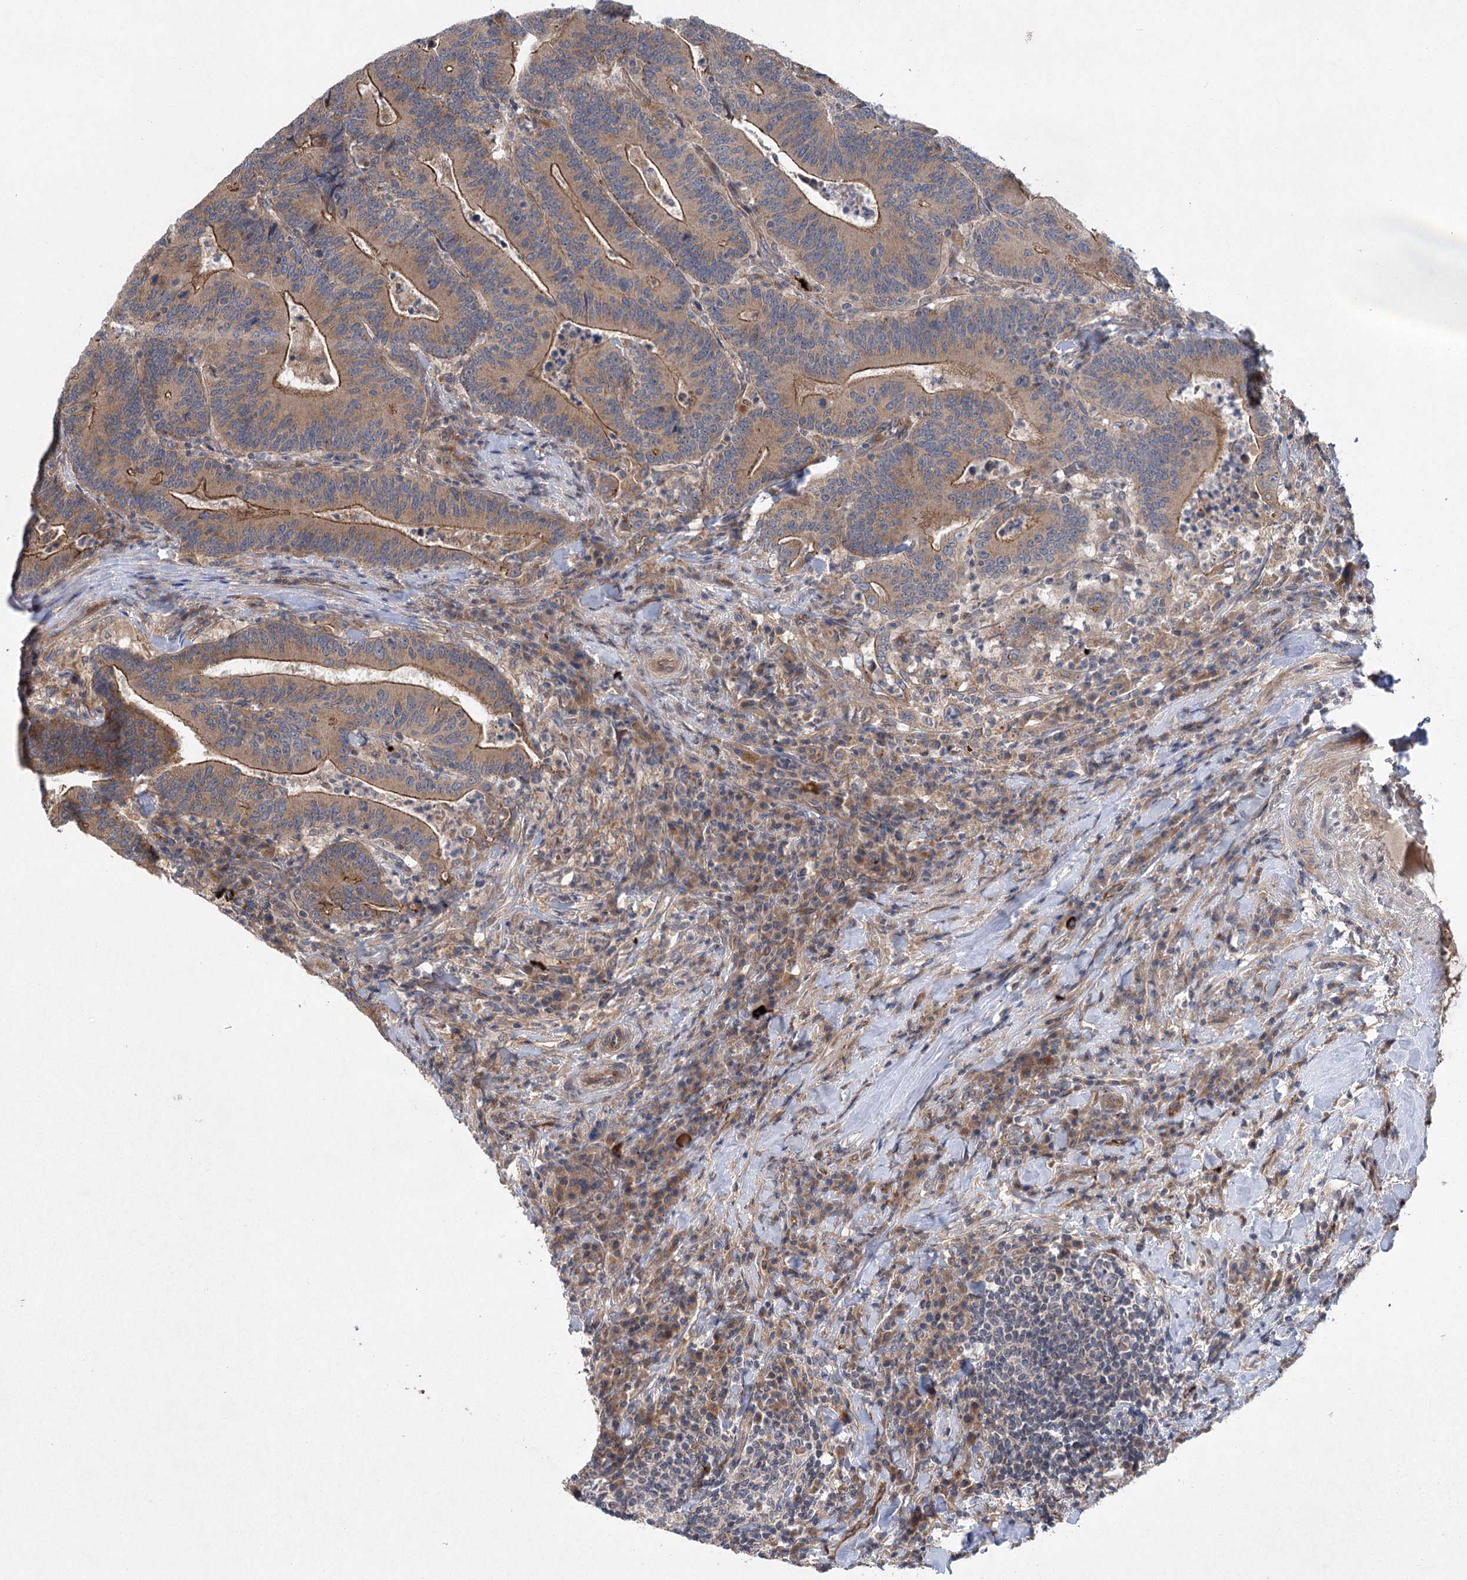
{"staining": {"intensity": "strong", "quantity": ">75%", "location": "cytoplasmic/membranous"}, "tissue": "colorectal cancer", "cell_type": "Tumor cells", "image_type": "cancer", "snomed": [{"axis": "morphology", "description": "Adenocarcinoma, NOS"}, {"axis": "topography", "description": "Colon"}], "caption": "The image shows a brown stain indicating the presence of a protein in the cytoplasmic/membranous of tumor cells in colorectal cancer (adenocarcinoma).", "gene": "METTL24", "patient": {"sex": "female", "age": 66}}